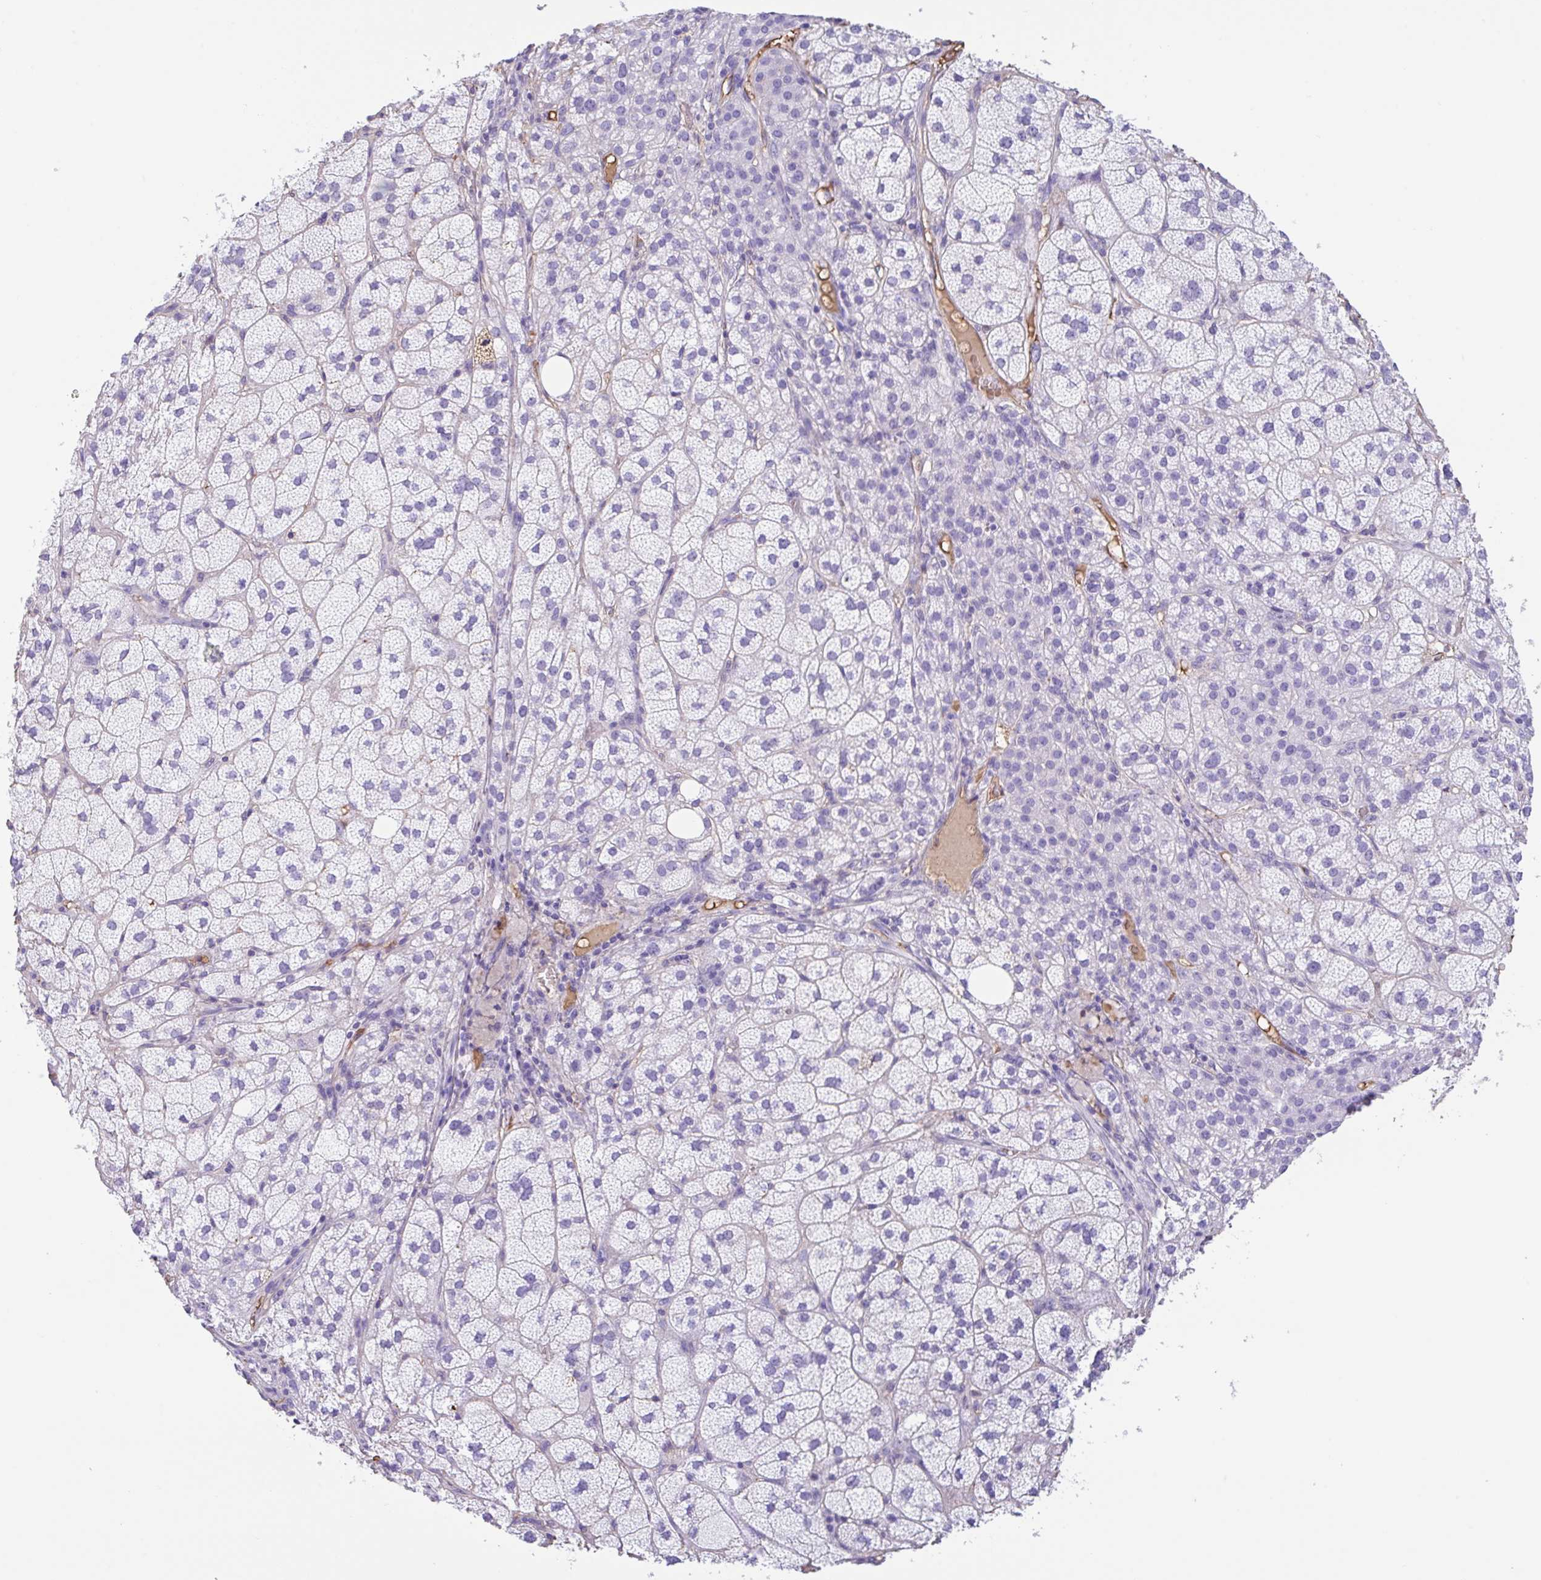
{"staining": {"intensity": "negative", "quantity": "none", "location": "none"}, "tissue": "adrenal gland", "cell_type": "Glandular cells", "image_type": "normal", "snomed": [{"axis": "morphology", "description": "Normal tissue, NOS"}, {"axis": "topography", "description": "Adrenal gland"}], "caption": "A micrograph of human adrenal gland is negative for staining in glandular cells. The staining is performed using DAB brown chromogen with nuclei counter-stained in using hematoxylin.", "gene": "HOXC12", "patient": {"sex": "female", "age": 60}}